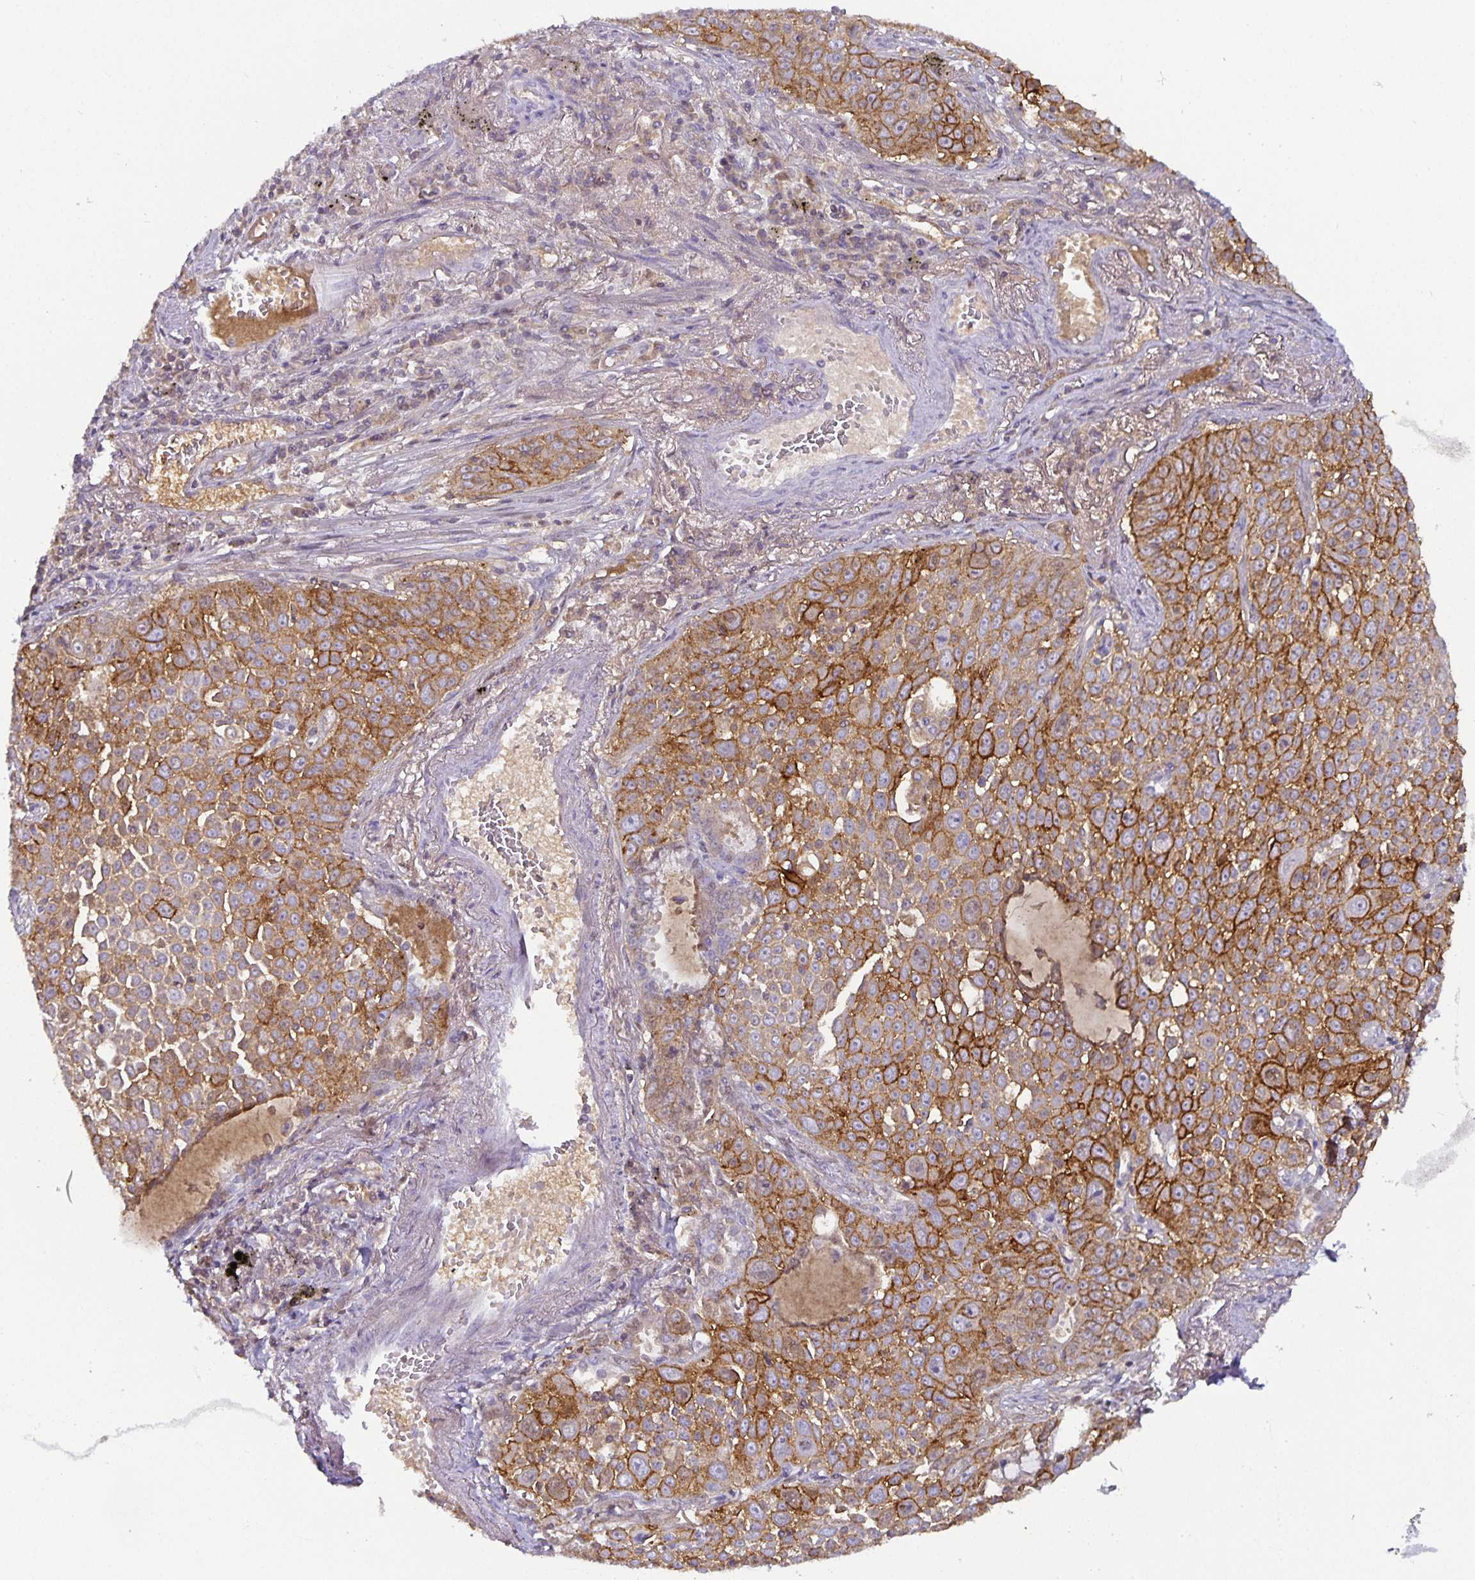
{"staining": {"intensity": "moderate", "quantity": ">75%", "location": "cytoplasmic/membranous"}, "tissue": "lung cancer", "cell_type": "Tumor cells", "image_type": "cancer", "snomed": [{"axis": "morphology", "description": "Squamous cell carcinoma, NOS"}, {"axis": "morphology", "description": "Squamous cell carcinoma, metastatic, NOS"}, {"axis": "topography", "description": "Lymph node"}, {"axis": "topography", "description": "Lung"}], "caption": "Approximately >75% of tumor cells in lung cancer show moderate cytoplasmic/membranous protein positivity as visualized by brown immunohistochemical staining.", "gene": "CA12", "patient": {"sex": "female", "age": 62}}